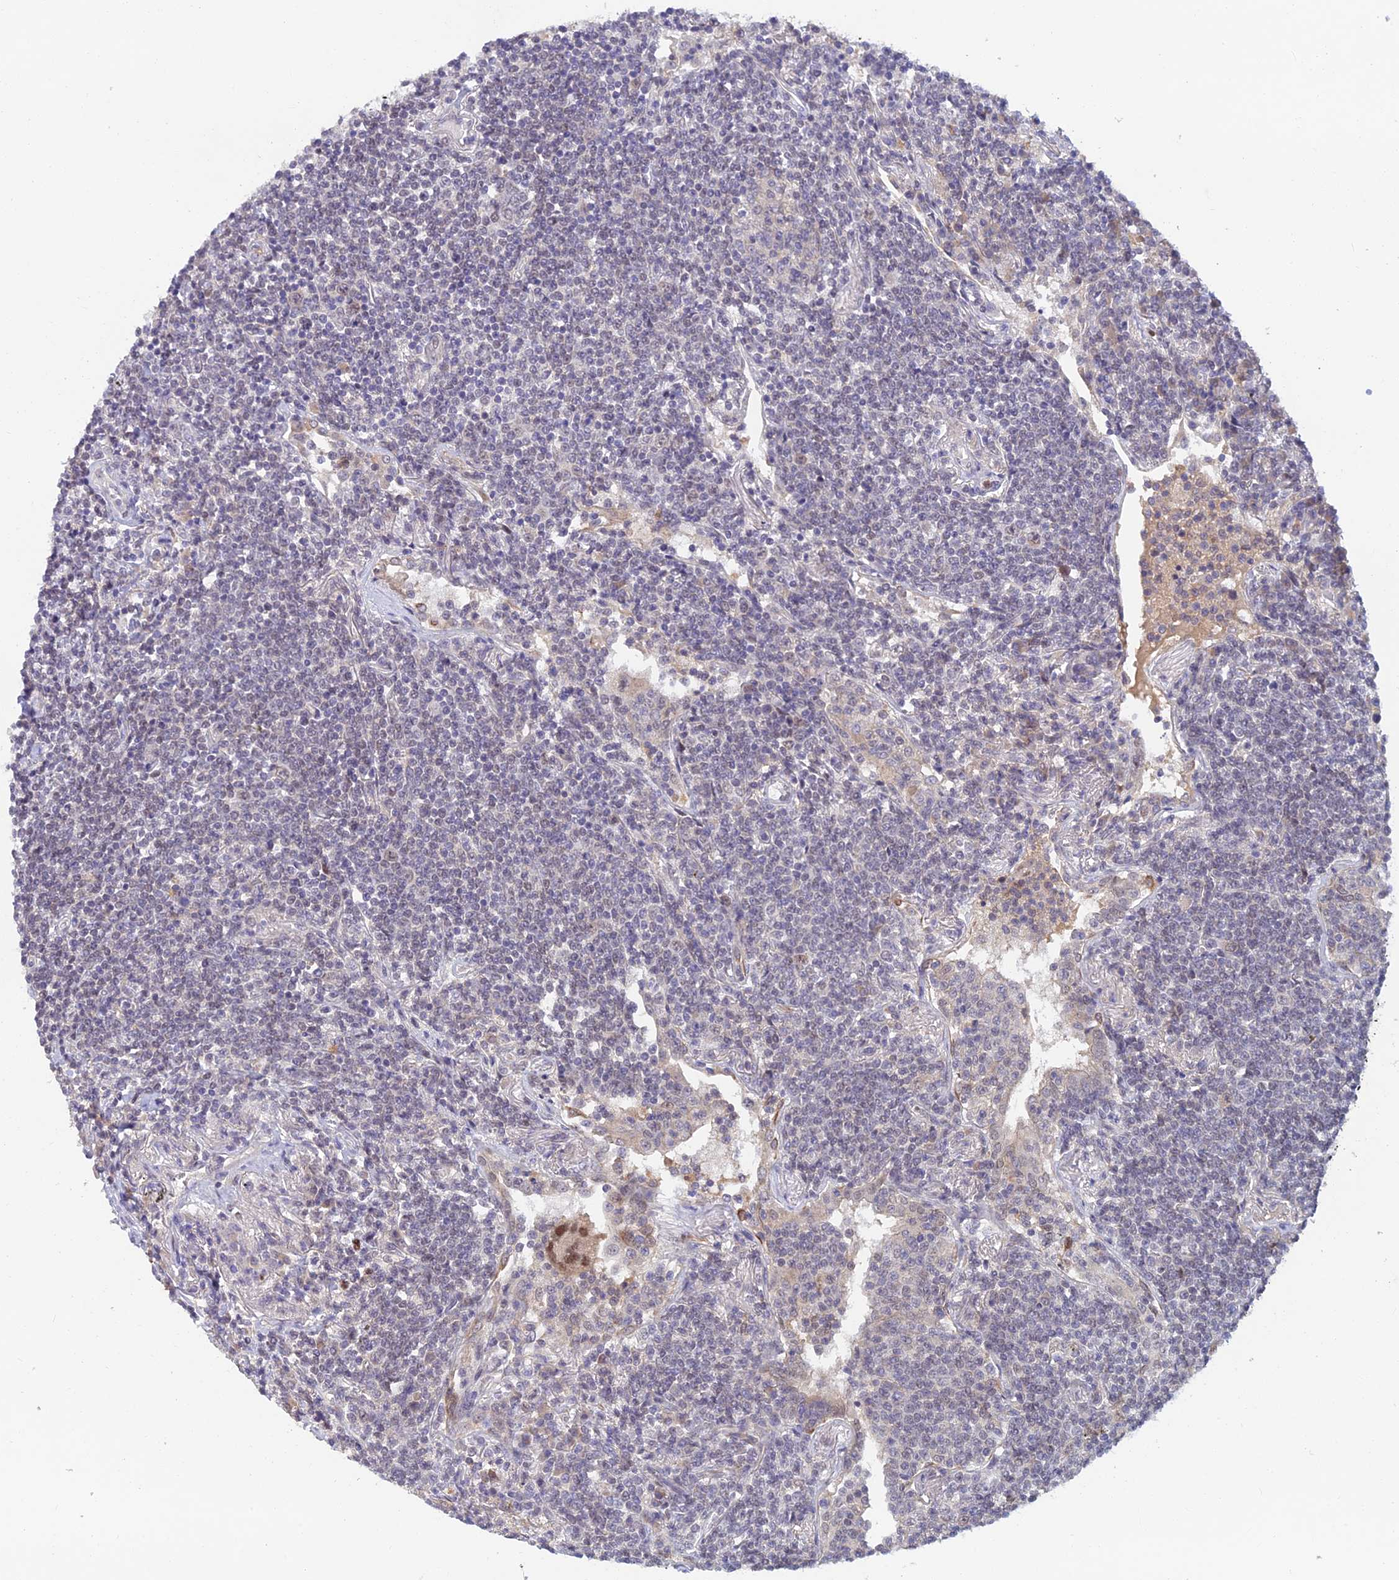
{"staining": {"intensity": "negative", "quantity": "none", "location": "none"}, "tissue": "lymphoma", "cell_type": "Tumor cells", "image_type": "cancer", "snomed": [{"axis": "morphology", "description": "Malignant lymphoma, non-Hodgkin's type, Low grade"}, {"axis": "topography", "description": "Lung"}], "caption": "An immunohistochemistry histopathology image of malignant lymphoma, non-Hodgkin's type (low-grade) is shown. There is no staining in tumor cells of malignant lymphoma, non-Hodgkin's type (low-grade). (DAB IHC visualized using brightfield microscopy, high magnification).", "gene": "FASTKD5", "patient": {"sex": "female", "age": 71}}